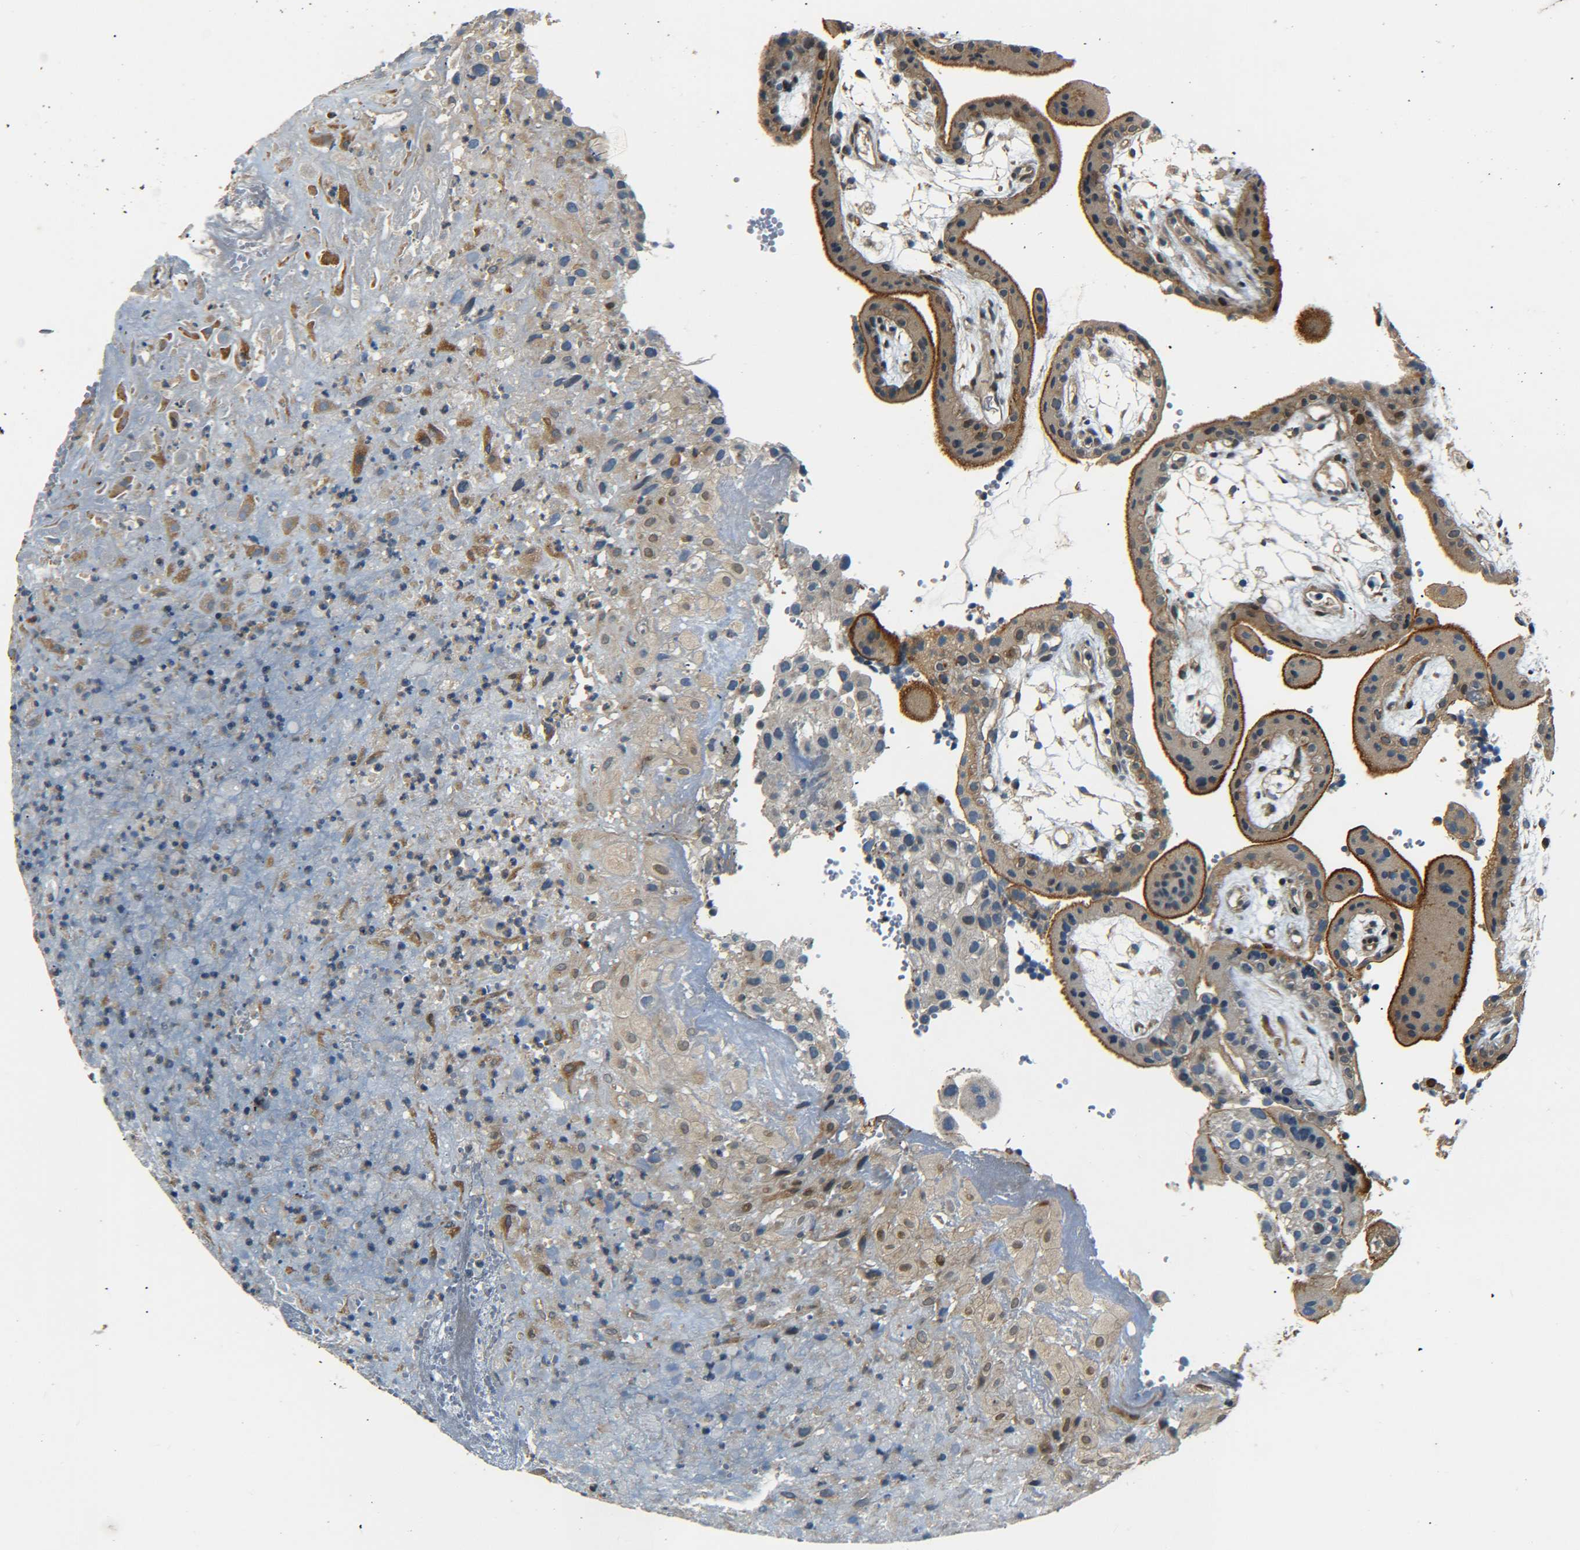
{"staining": {"intensity": "weak", "quantity": ">75%", "location": "cytoplasmic/membranous,nuclear"}, "tissue": "placenta", "cell_type": "Decidual cells", "image_type": "normal", "snomed": [{"axis": "morphology", "description": "Normal tissue, NOS"}, {"axis": "topography", "description": "Placenta"}], "caption": "The immunohistochemical stain labels weak cytoplasmic/membranous,nuclear staining in decidual cells of benign placenta.", "gene": "MEIS1", "patient": {"sex": "female", "age": 18}}